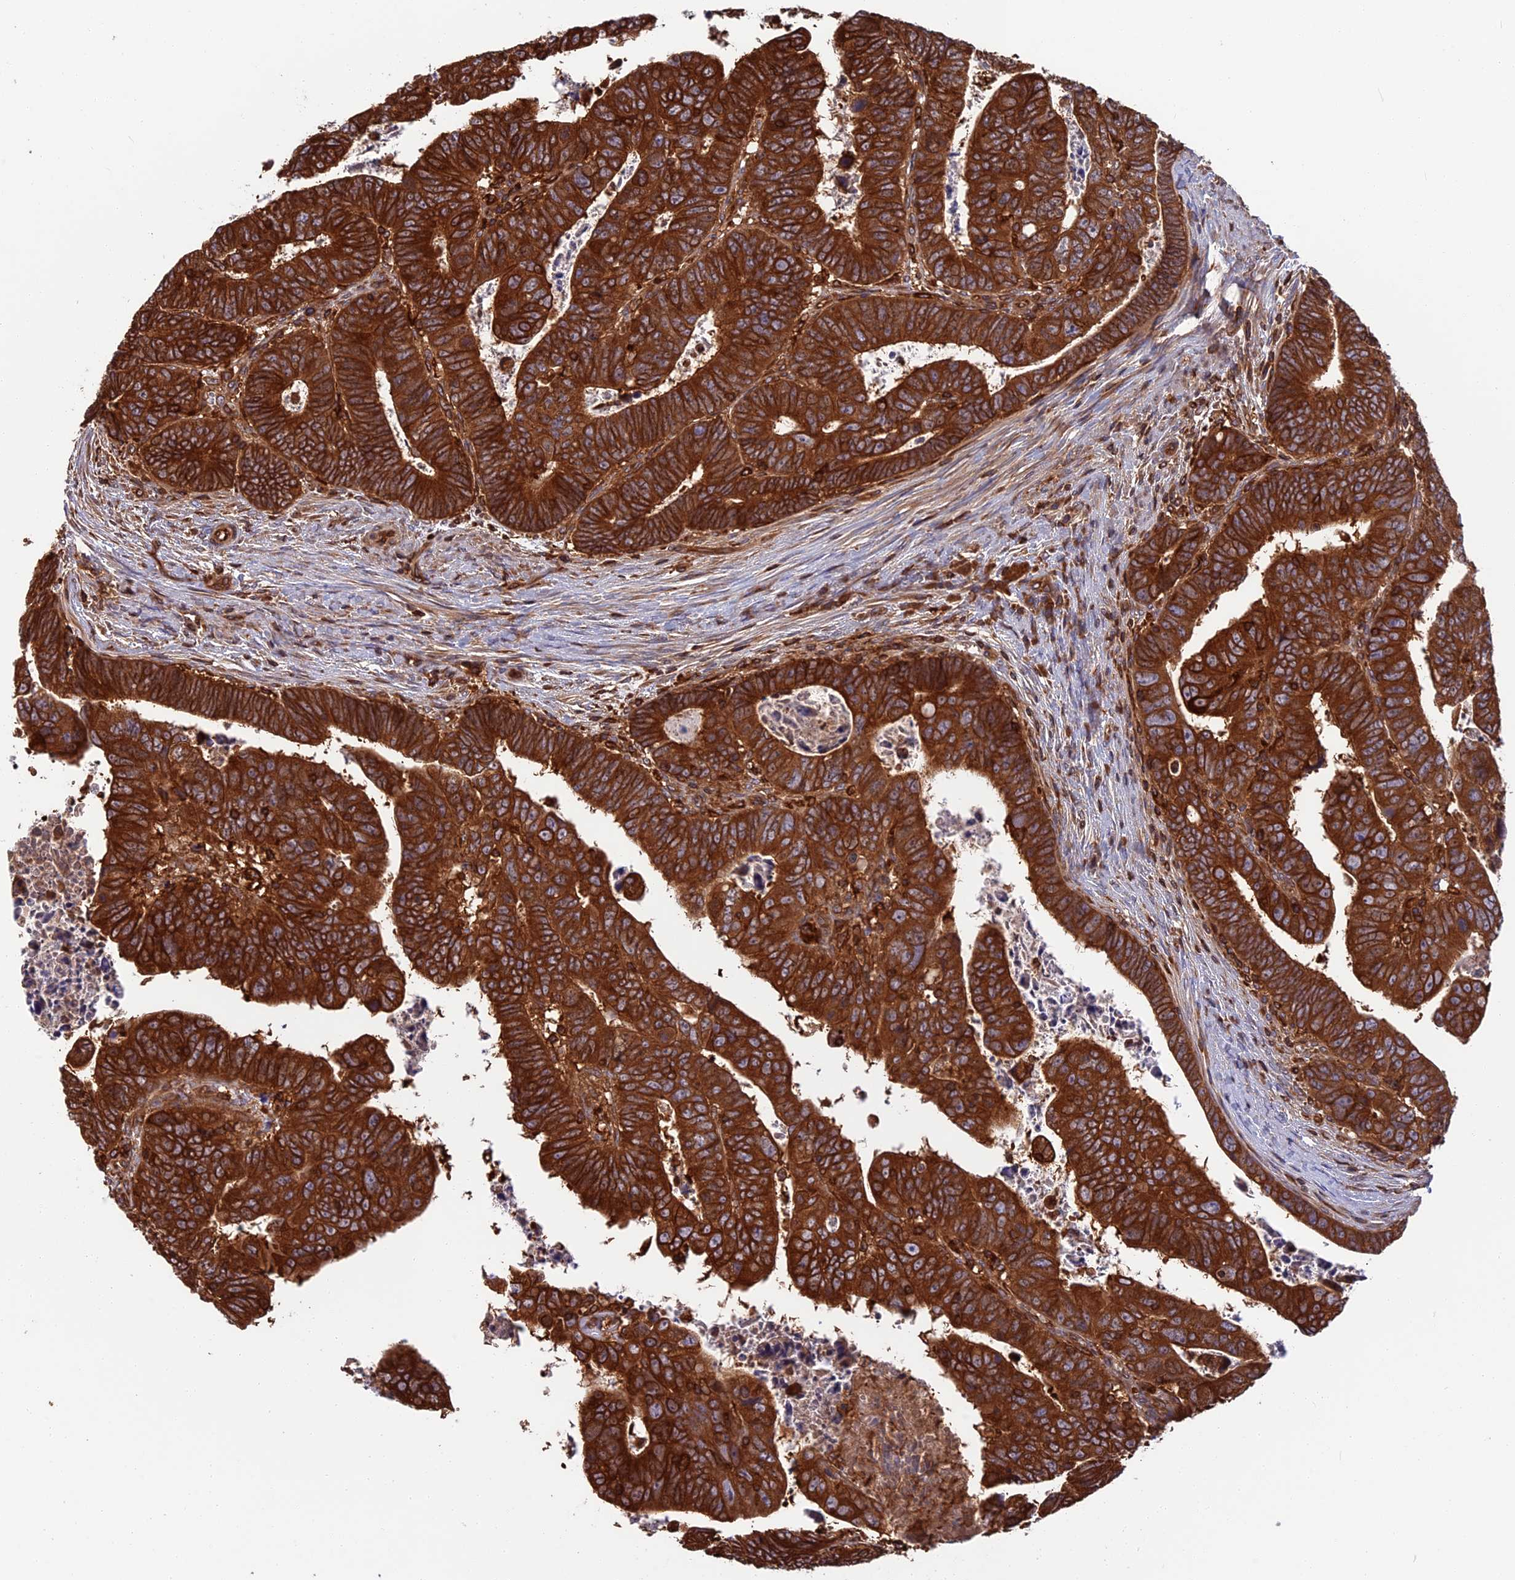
{"staining": {"intensity": "strong", "quantity": ">75%", "location": "cytoplasmic/membranous"}, "tissue": "colorectal cancer", "cell_type": "Tumor cells", "image_type": "cancer", "snomed": [{"axis": "morphology", "description": "Normal tissue, NOS"}, {"axis": "morphology", "description": "Adenocarcinoma, NOS"}, {"axis": "topography", "description": "Rectum"}], "caption": "High-power microscopy captured an IHC histopathology image of colorectal adenocarcinoma, revealing strong cytoplasmic/membranous staining in approximately >75% of tumor cells.", "gene": "WDR1", "patient": {"sex": "female", "age": 65}}